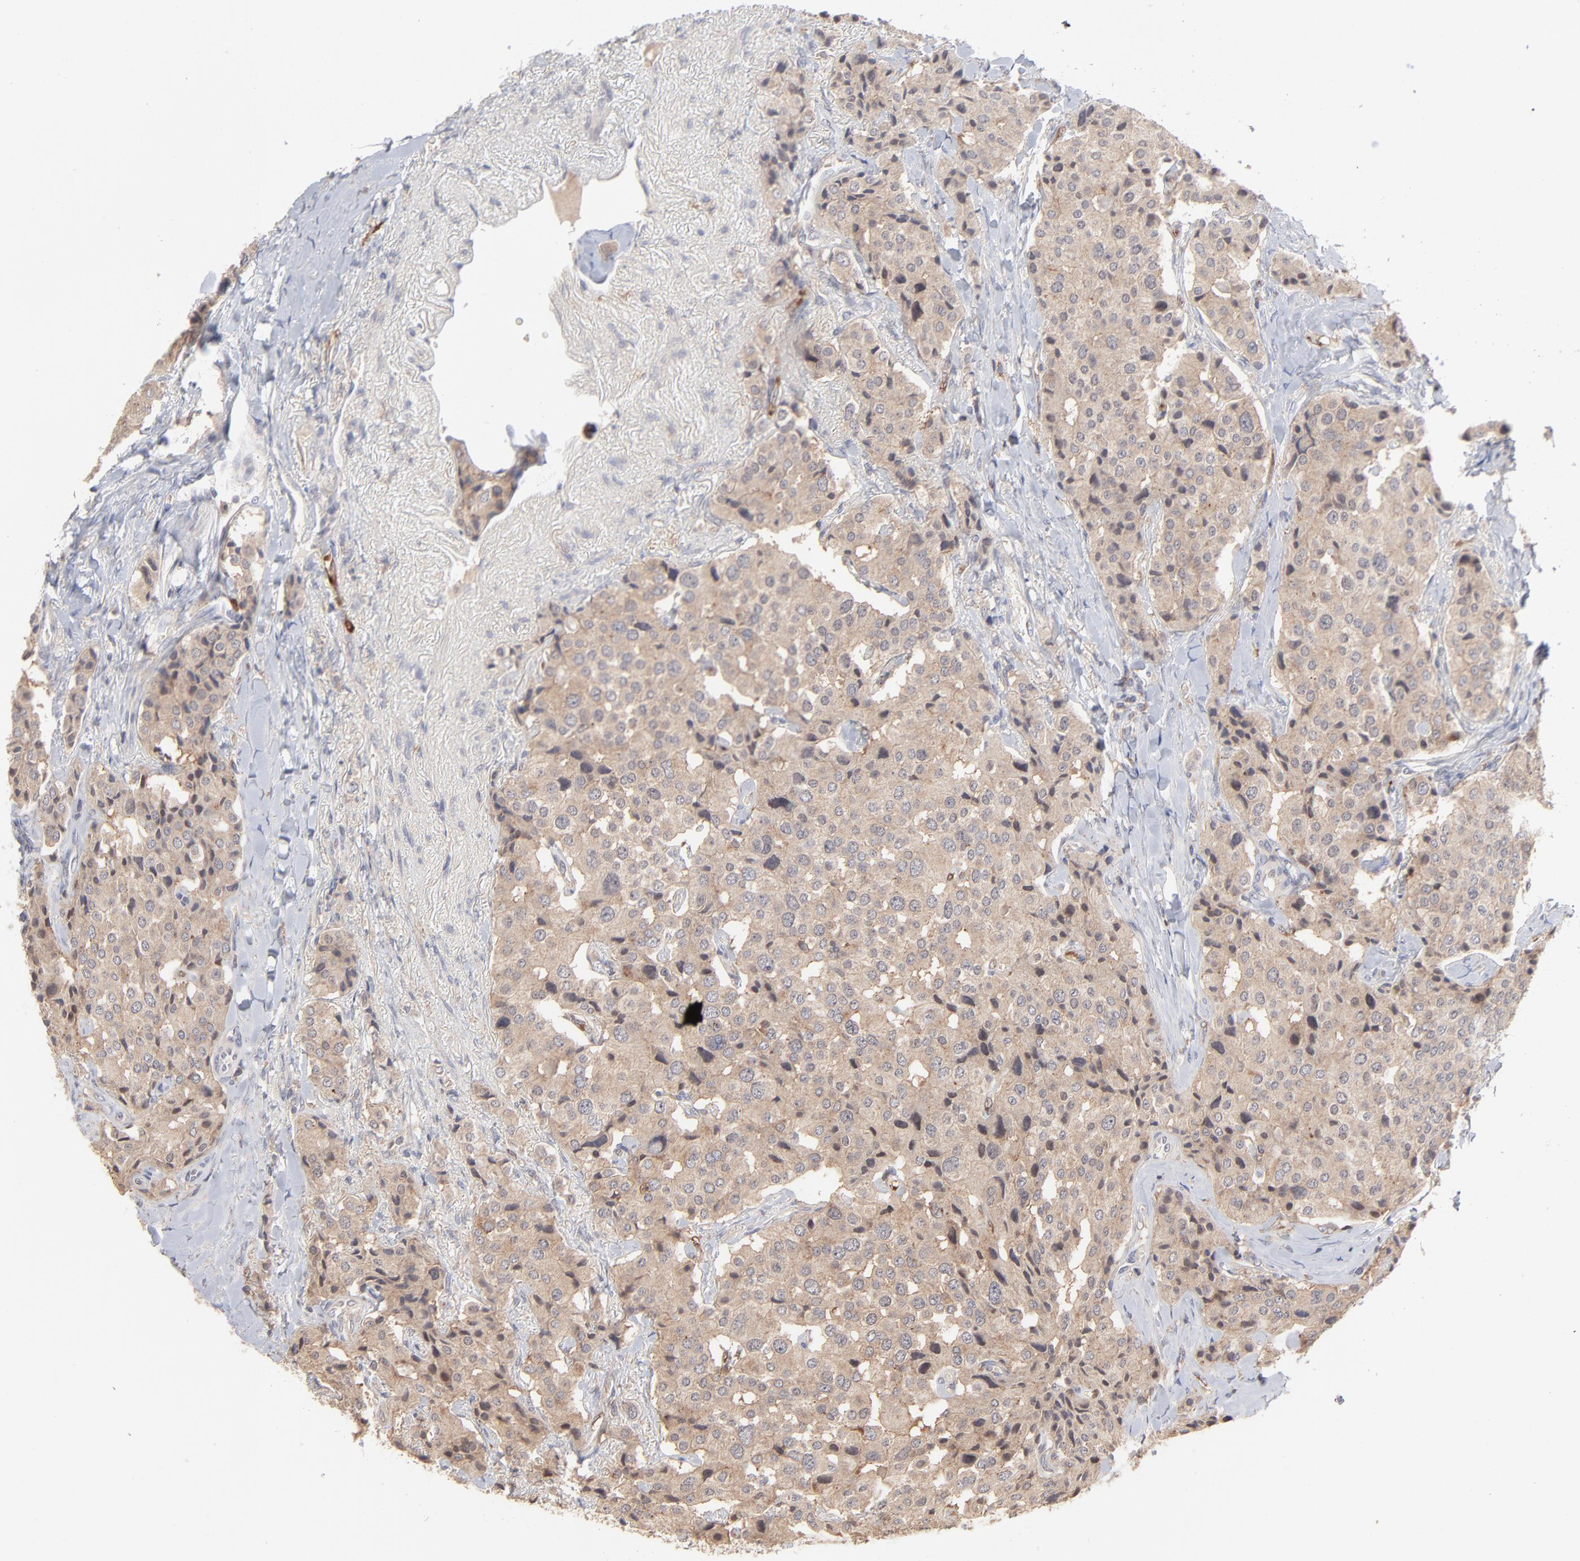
{"staining": {"intensity": "weak", "quantity": ">75%", "location": "cytoplasmic/membranous"}, "tissue": "carcinoid", "cell_type": "Tumor cells", "image_type": "cancer", "snomed": [{"axis": "morphology", "description": "Carcinoid, malignant, NOS"}, {"axis": "topography", "description": "Colon"}], "caption": "Immunohistochemistry (IHC) micrograph of neoplastic tissue: malignant carcinoid stained using immunohistochemistry exhibits low levels of weak protein expression localized specifically in the cytoplasmic/membranous of tumor cells, appearing as a cytoplasmic/membranous brown color.", "gene": "IVNS1ABP", "patient": {"sex": "female", "age": 61}}